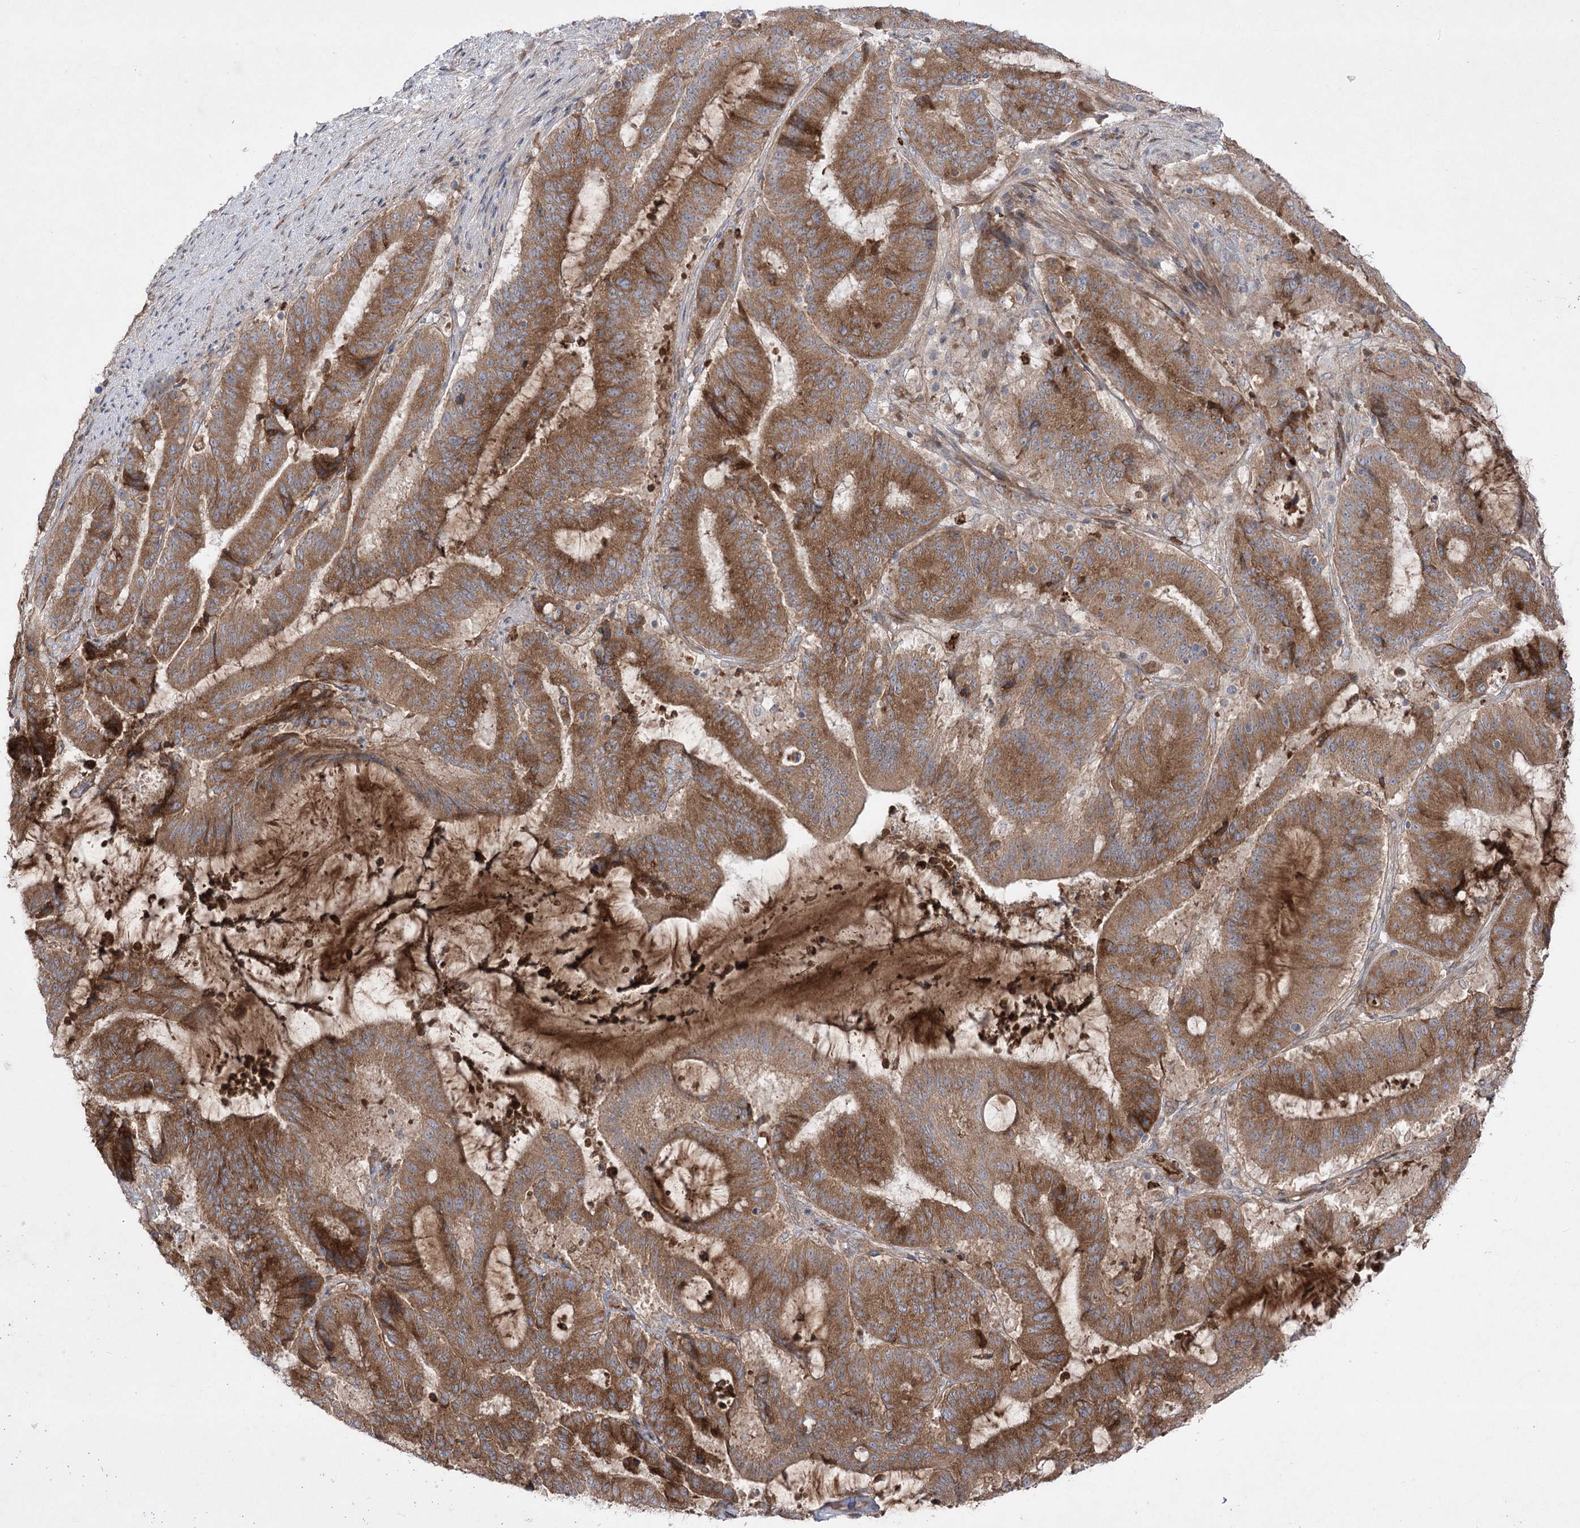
{"staining": {"intensity": "moderate", "quantity": ">75%", "location": "cytoplasmic/membranous"}, "tissue": "liver cancer", "cell_type": "Tumor cells", "image_type": "cancer", "snomed": [{"axis": "morphology", "description": "Normal tissue, NOS"}, {"axis": "morphology", "description": "Cholangiocarcinoma"}, {"axis": "topography", "description": "Liver"}, {"axis": "topography", "description": "Peripheral nerve tissue"}], "caption": "IHC staining of liver cancer (cholangiocarcinoma), which reveals medium levels of moderate cytoplasmic/membranous expression in approximately >75% of tumor cells indicating moderate cytoplasmic/membranous protein staining. The staining was performed using DAB (3,3'-diaminobenzidine) (brown) for protein detection and nuclei were counterstained in hematoxylin (blue).", "gene": "PLEKHA5", "patient": {"sex": "female", "age": 73}}